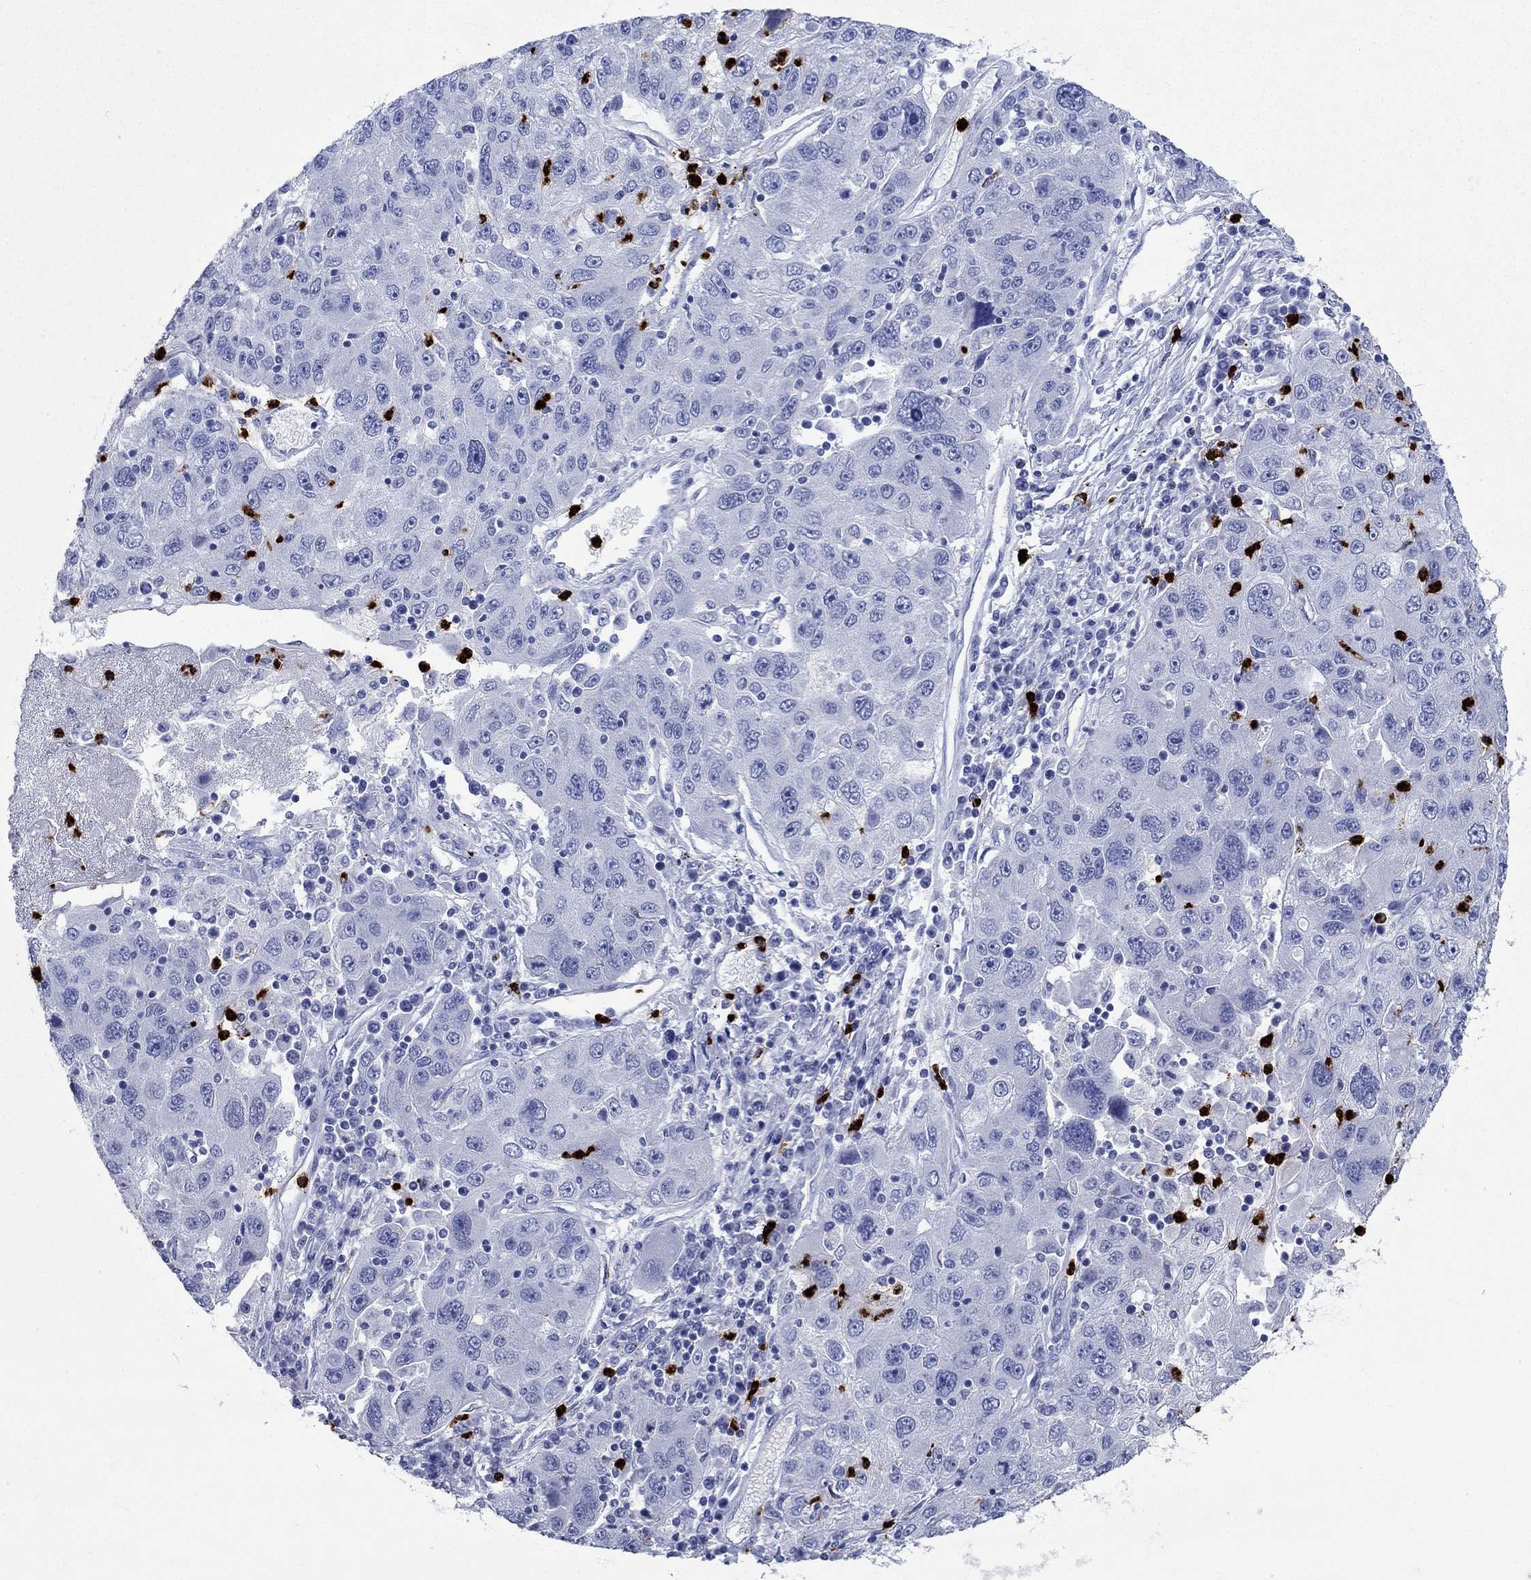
{"staining": {"intensity": "negative", "quantity": "none", "location": "none"}, "tissue": "stomach cancer", "cell_type": "Tumor cells", "image_type": "cancer", "snomed": [{"axis": "morphology", "description": "Adenocarcinoma, NOS"}, {"axis": "topography", "description": "Stomach"}], "caption": "High power microscopy micrograph of an immunohistochemistry (IHC) photomicrograph of stomach cancer, revealing no significant expression in tumor cells. The staining is performed using DAB (3,3'-diaminobenzidine) brown chromogen with nuclei counter-stained in using hematoxylin.", "gene": "AZU1", "patient": {"sex": "male", "age": 56}}